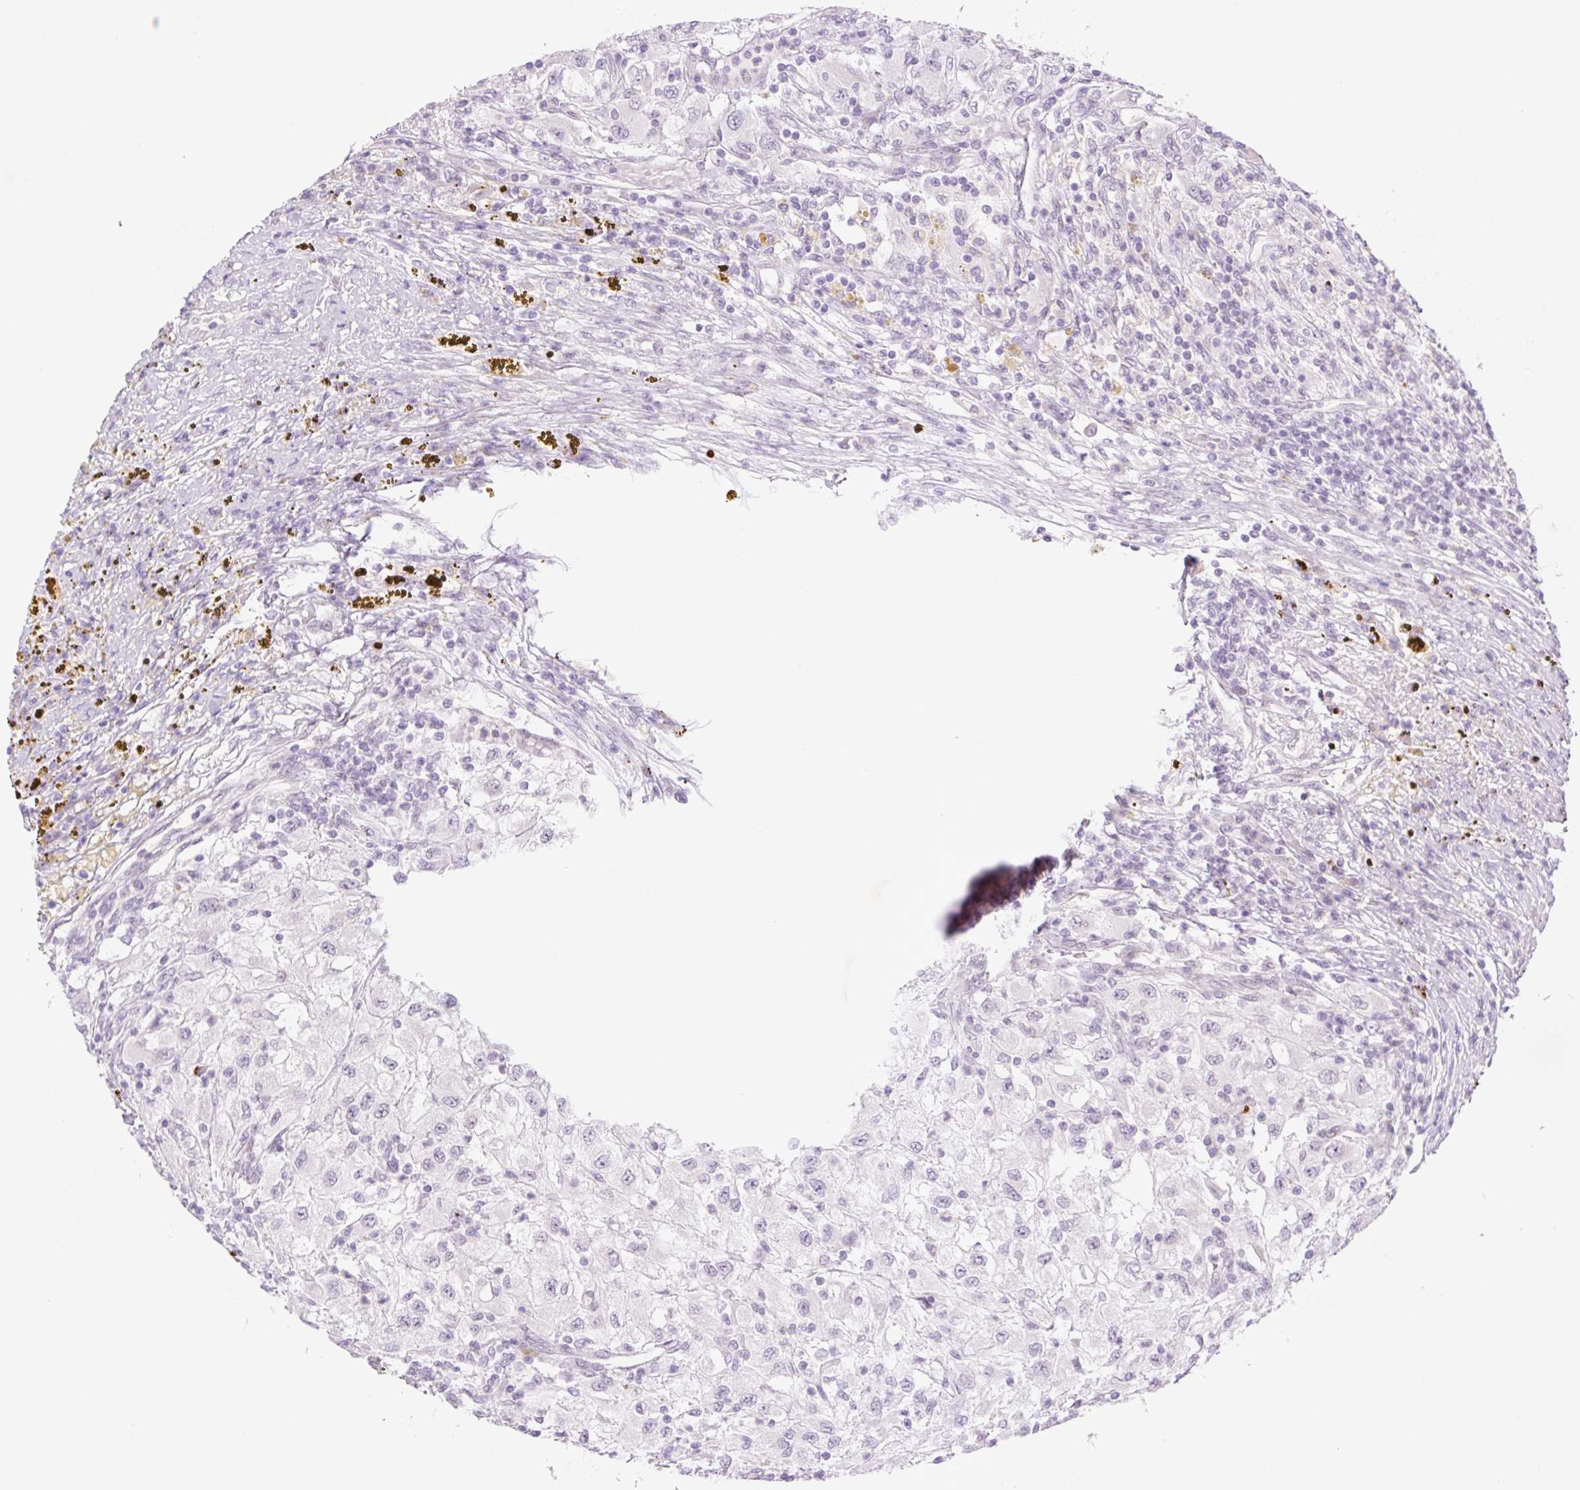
{"staining": {"intensity": "negative", "quantity": "none", "location": "none"}, "tissue": "renal cancer", "cell_type": "Tumor cells", "image_type": "cancer", "snomed": [{"axis": "morphology", "description": "Adenocarcinoma, NOS"}, {"axis": "topography", "description": "Kidney"}], "caption": "A histopathology image of renal adenocarcinoma stained for a protein exhibits no brown staining in tumor cells.", "gene": "SPRYD4", "patient": {"sex": "female", "age": 67}}